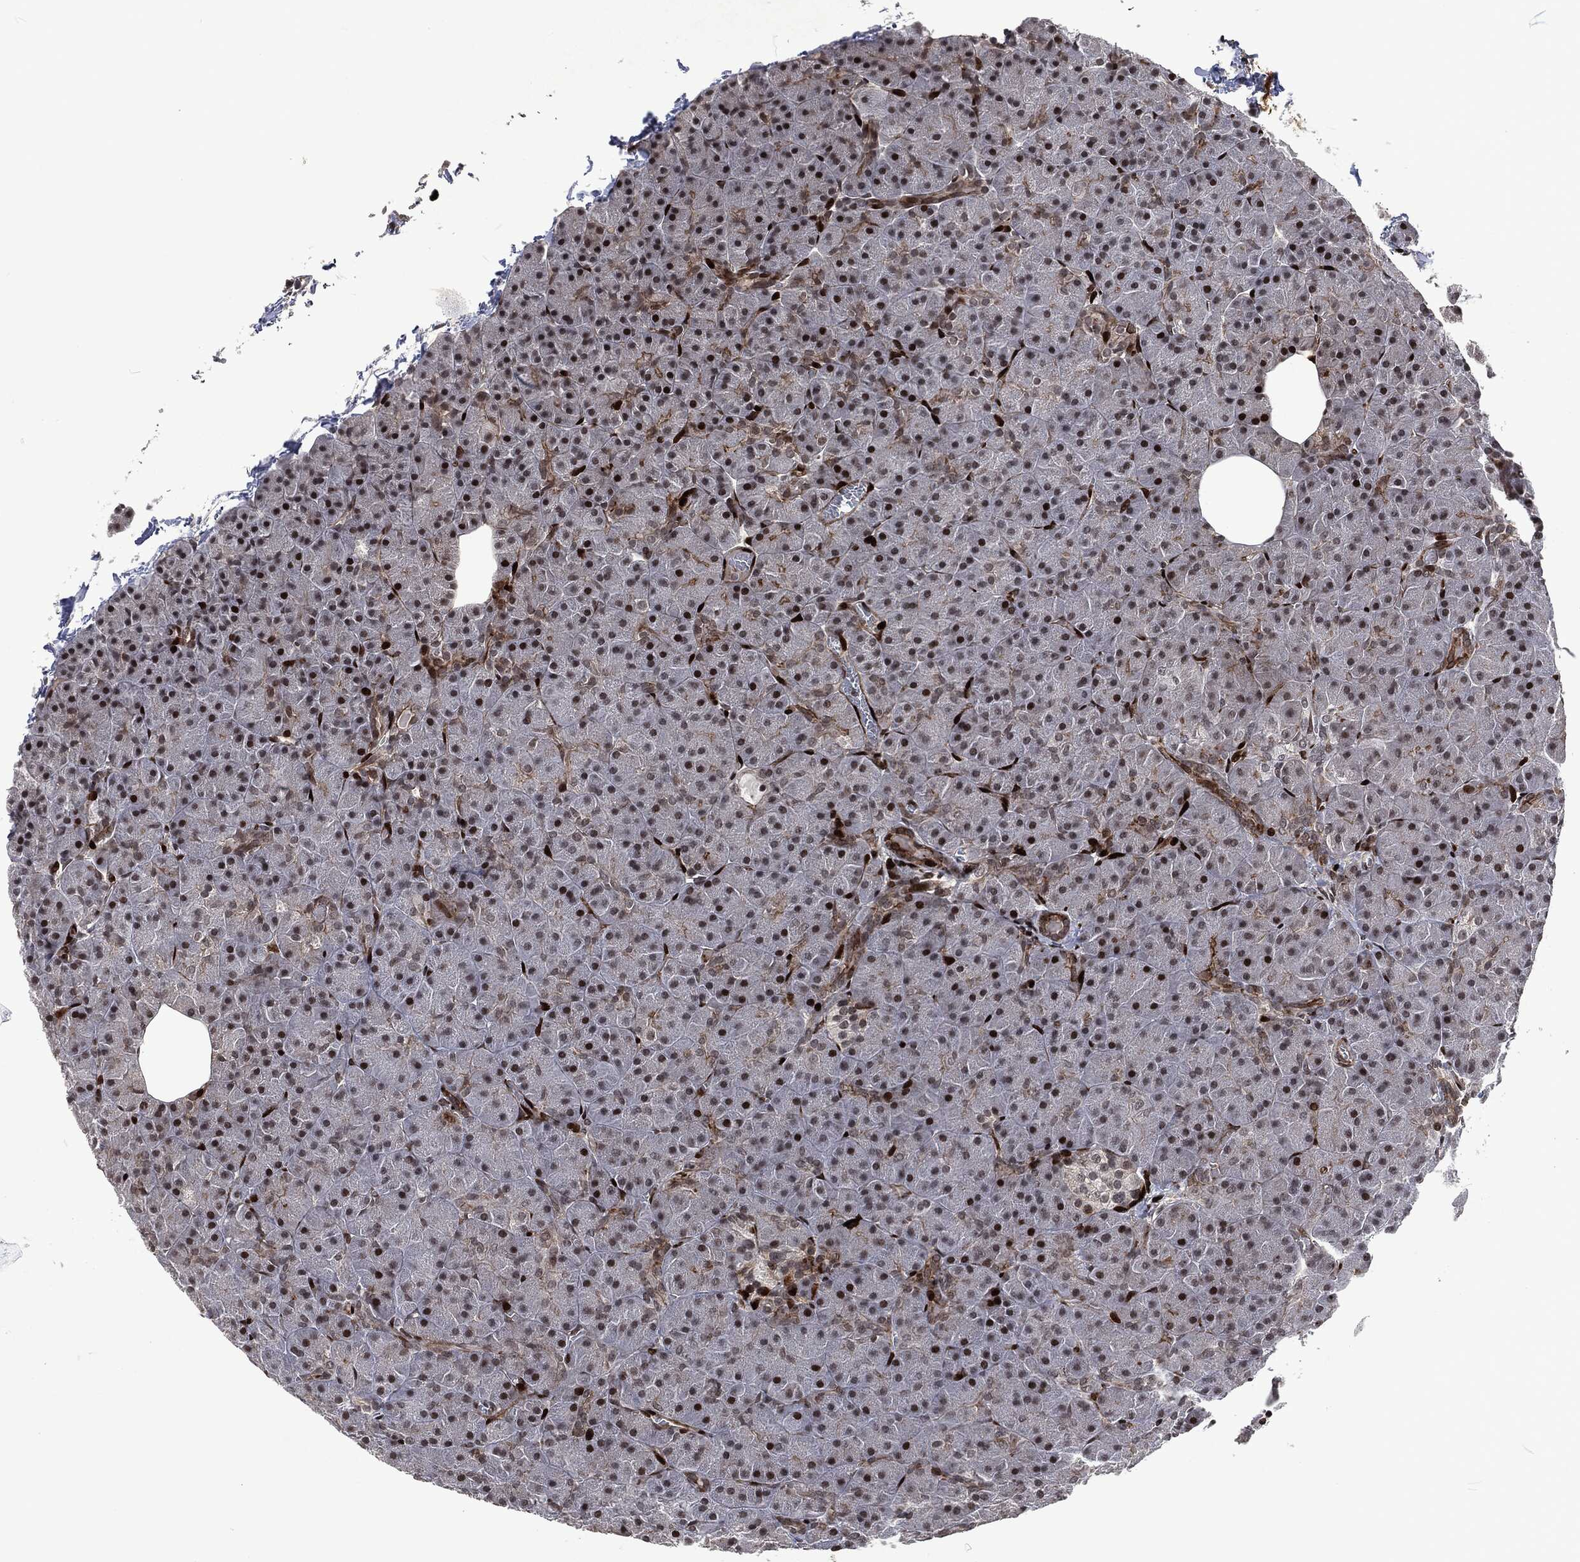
{"staining": {"intensity": "moderate", "quantity": "<25%", "location": "nuclear"}, "tissue": "pancreas", "cell_type": "Exocrine glandular cells", "image_type": "normal", "snomed": [{"axis": "morphology", "description": "Normal tissue, NOS"}, {"axis": "topography", "description": "Pancreas"}], "caption": "The histopathology image displays staining of unremarkable pancreas, revealing moderate nuclear protein positivity (brown color) within exocrine glandular cells.", "gene": "EGFR", "patient": {"sex": "male", "age": 61}}